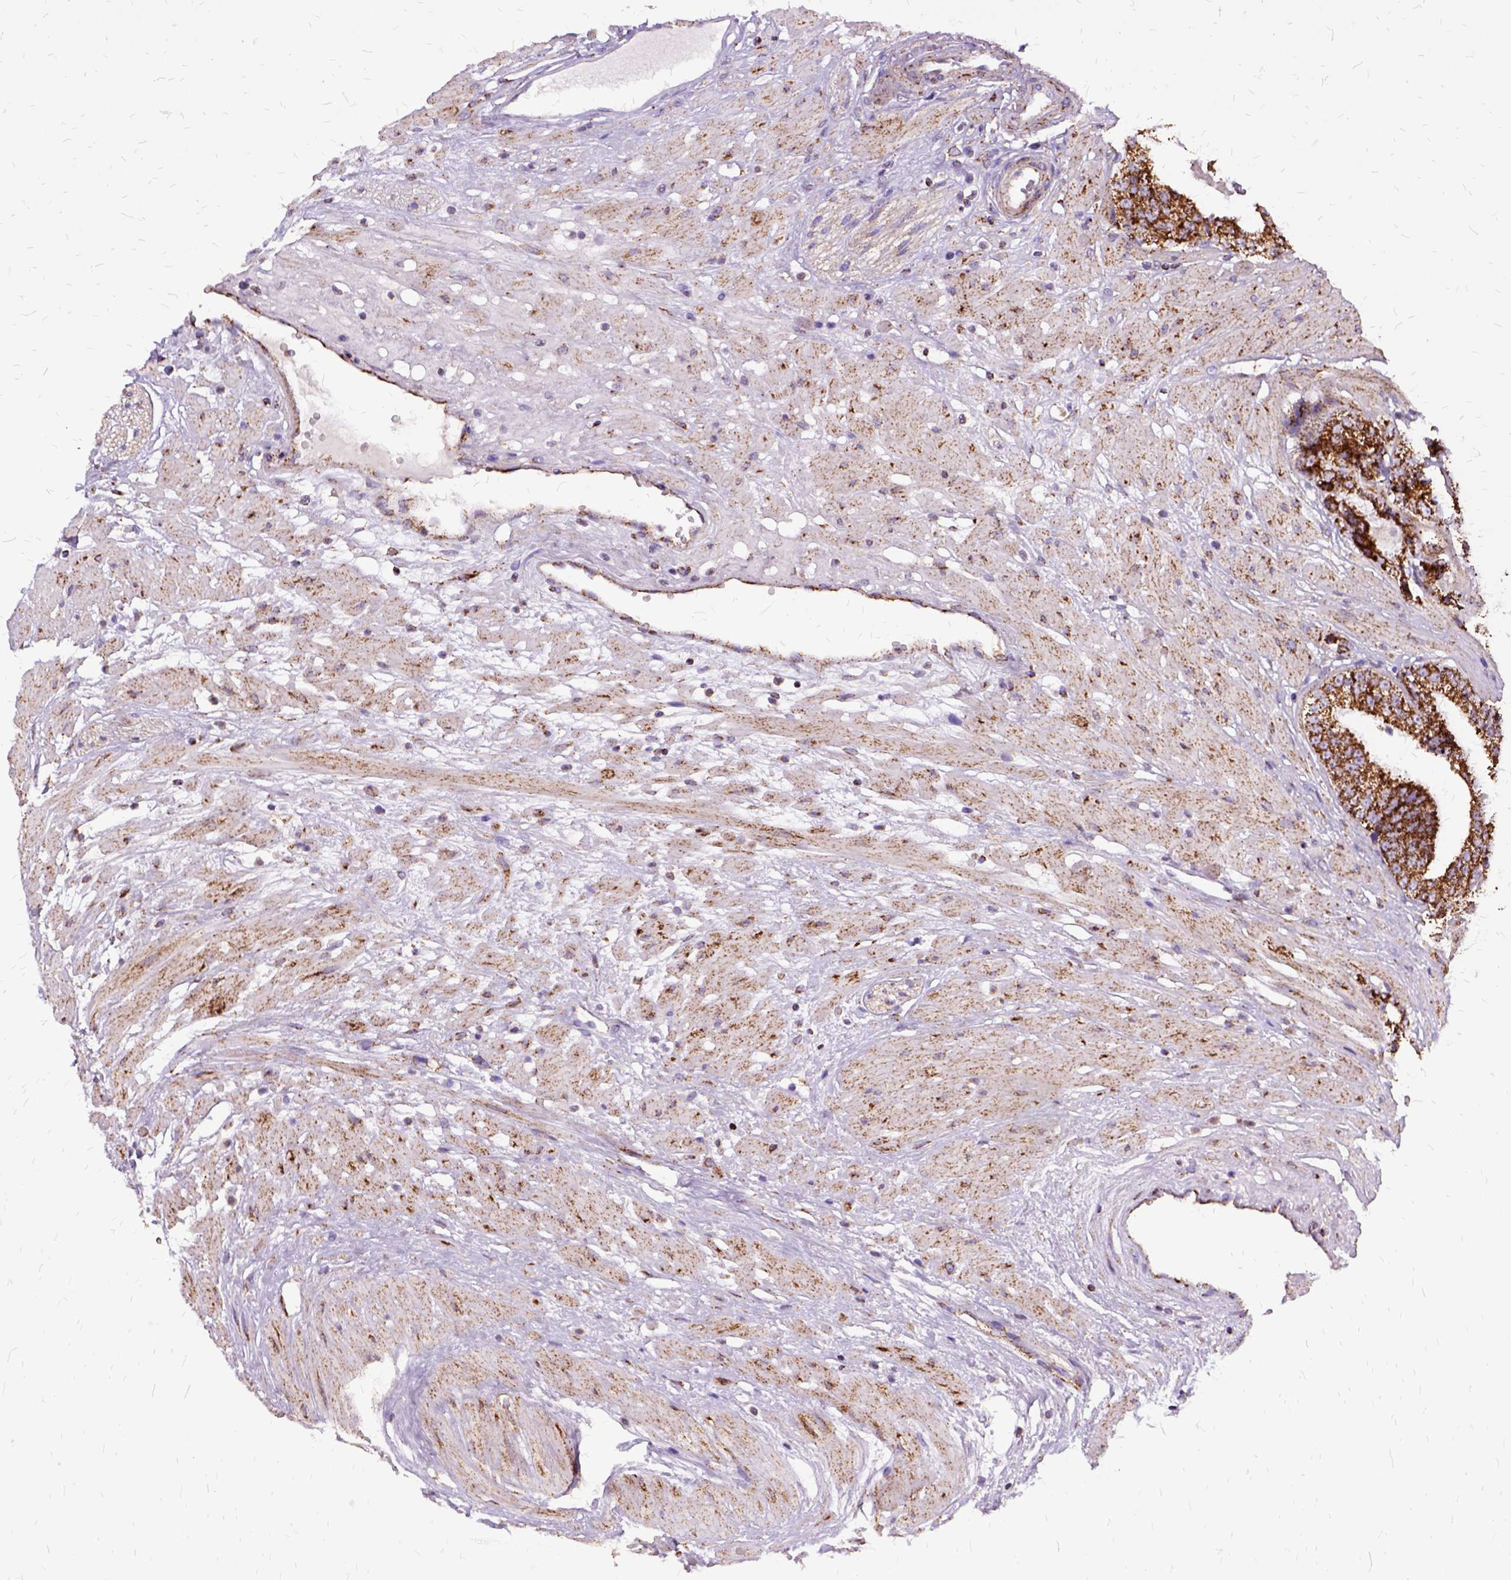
{"staining": {"intensity": "strong", "quantity": ">75%", "location": "cytoplasmic/membranous"}, "tissue": "prostate cancer", "cell_type": "Tumor cells", "image_type": "cancer", "snomed": [{"axis": "morphology", "description": "Adenocarcinoma, Low grade"}, {"axis": "topography", "description": "Prostate"}], "caption": "Strong cytoplasmic/membranous positivity for a protein is appreciated in about >75% of tumor cells of prostate low-grade adenocarcinoma using immunohistochemistry.", "gene": "OXCT1", "patient": {"sex": "male", "age": 60}}